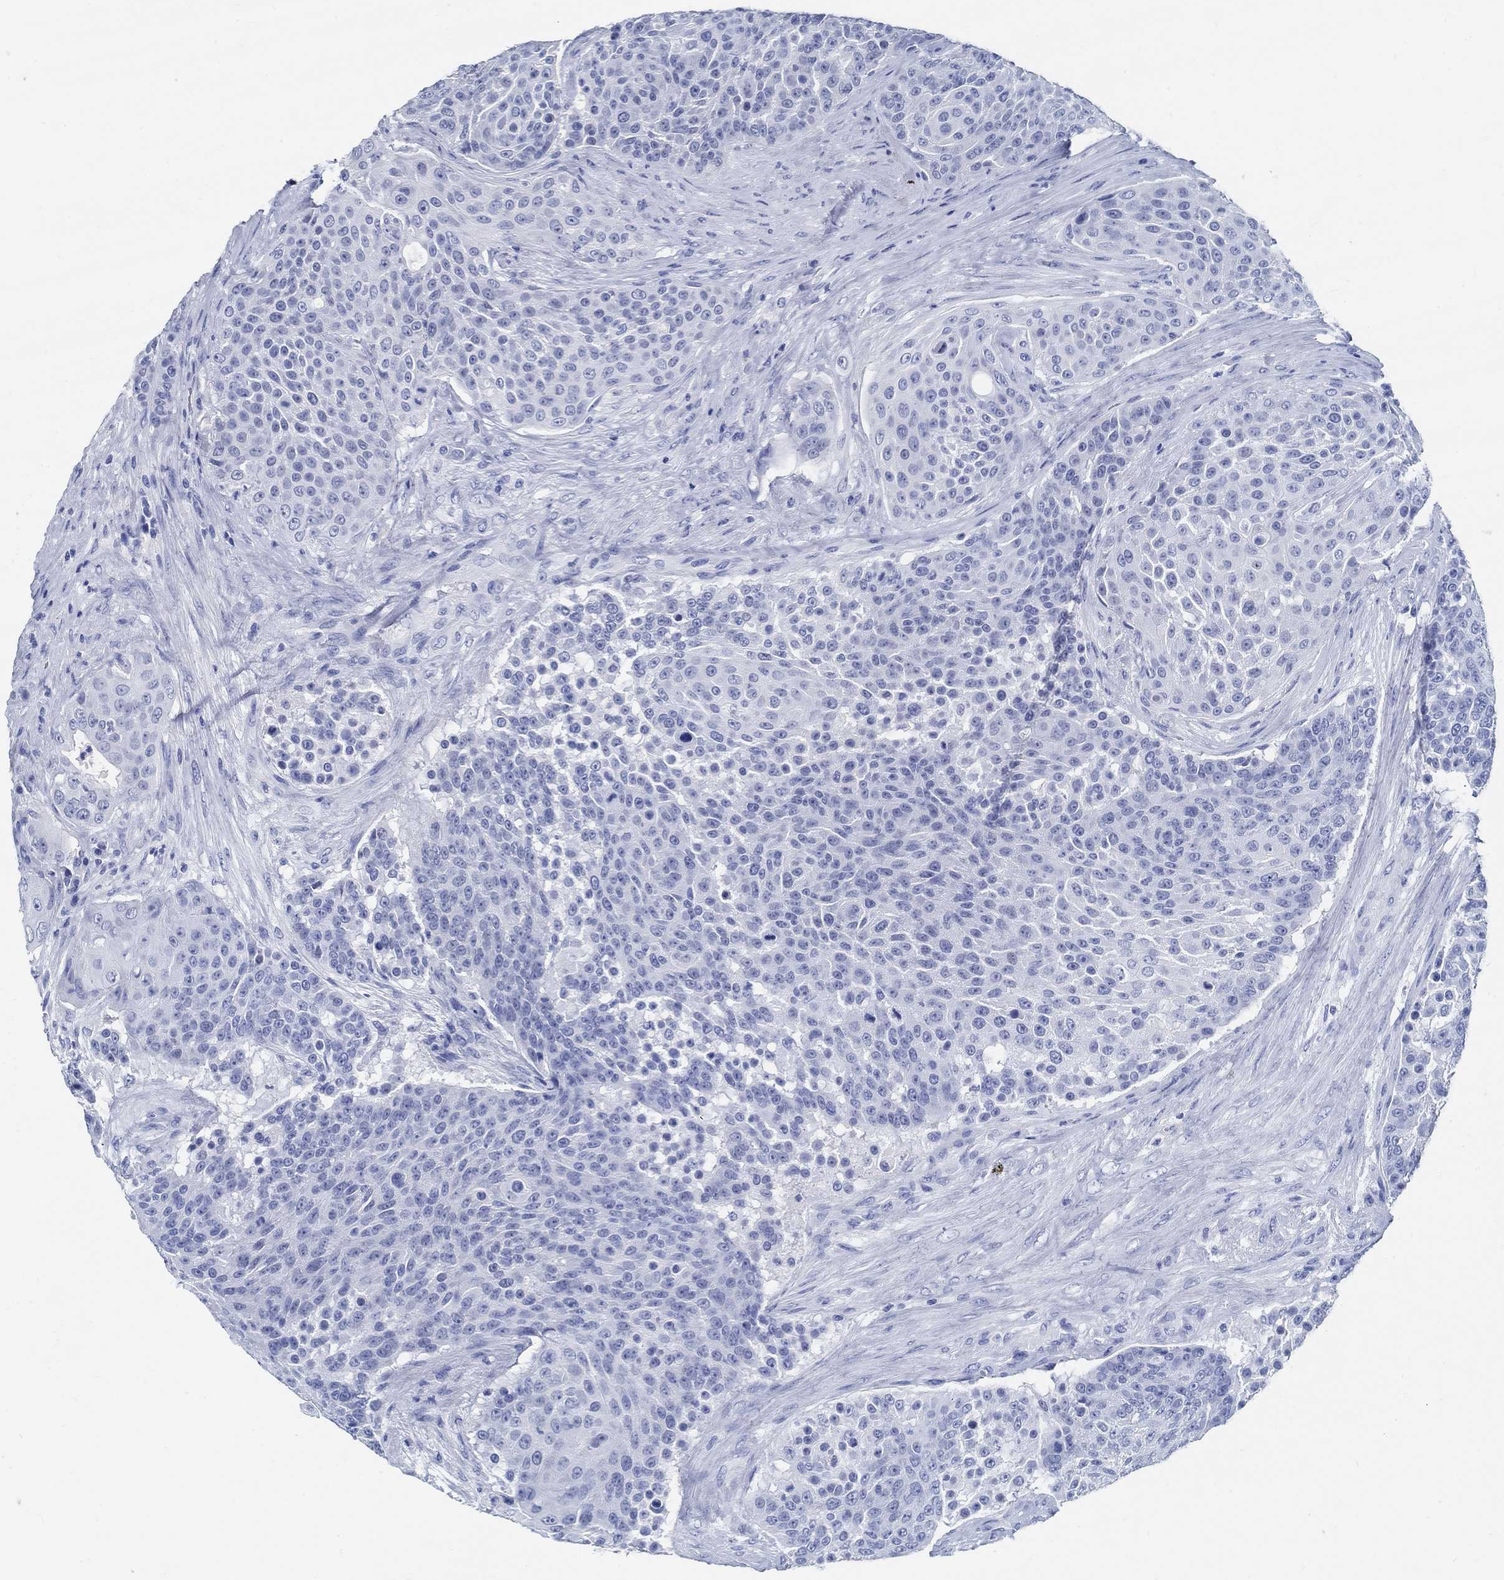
{"staining": {"intensity": "negative", "quantity": "none", "location": "none"}, "tissue": "urothelial cancer", "cell_type": "Tumor cells", "image_type": "cancer", "snomed": [{"axis": "morphology", "description": "Urothelial carcinoma, High grade"}, {"axis": "topography", "description": "Urinary bladder"}], "caption": "Immunohistochemistry of human high-grade urothelial carcinoma exhibits no positivity in tumor cells.", "gene": "SLC45A1", "patient": {"sex": "female", "age": 63}}